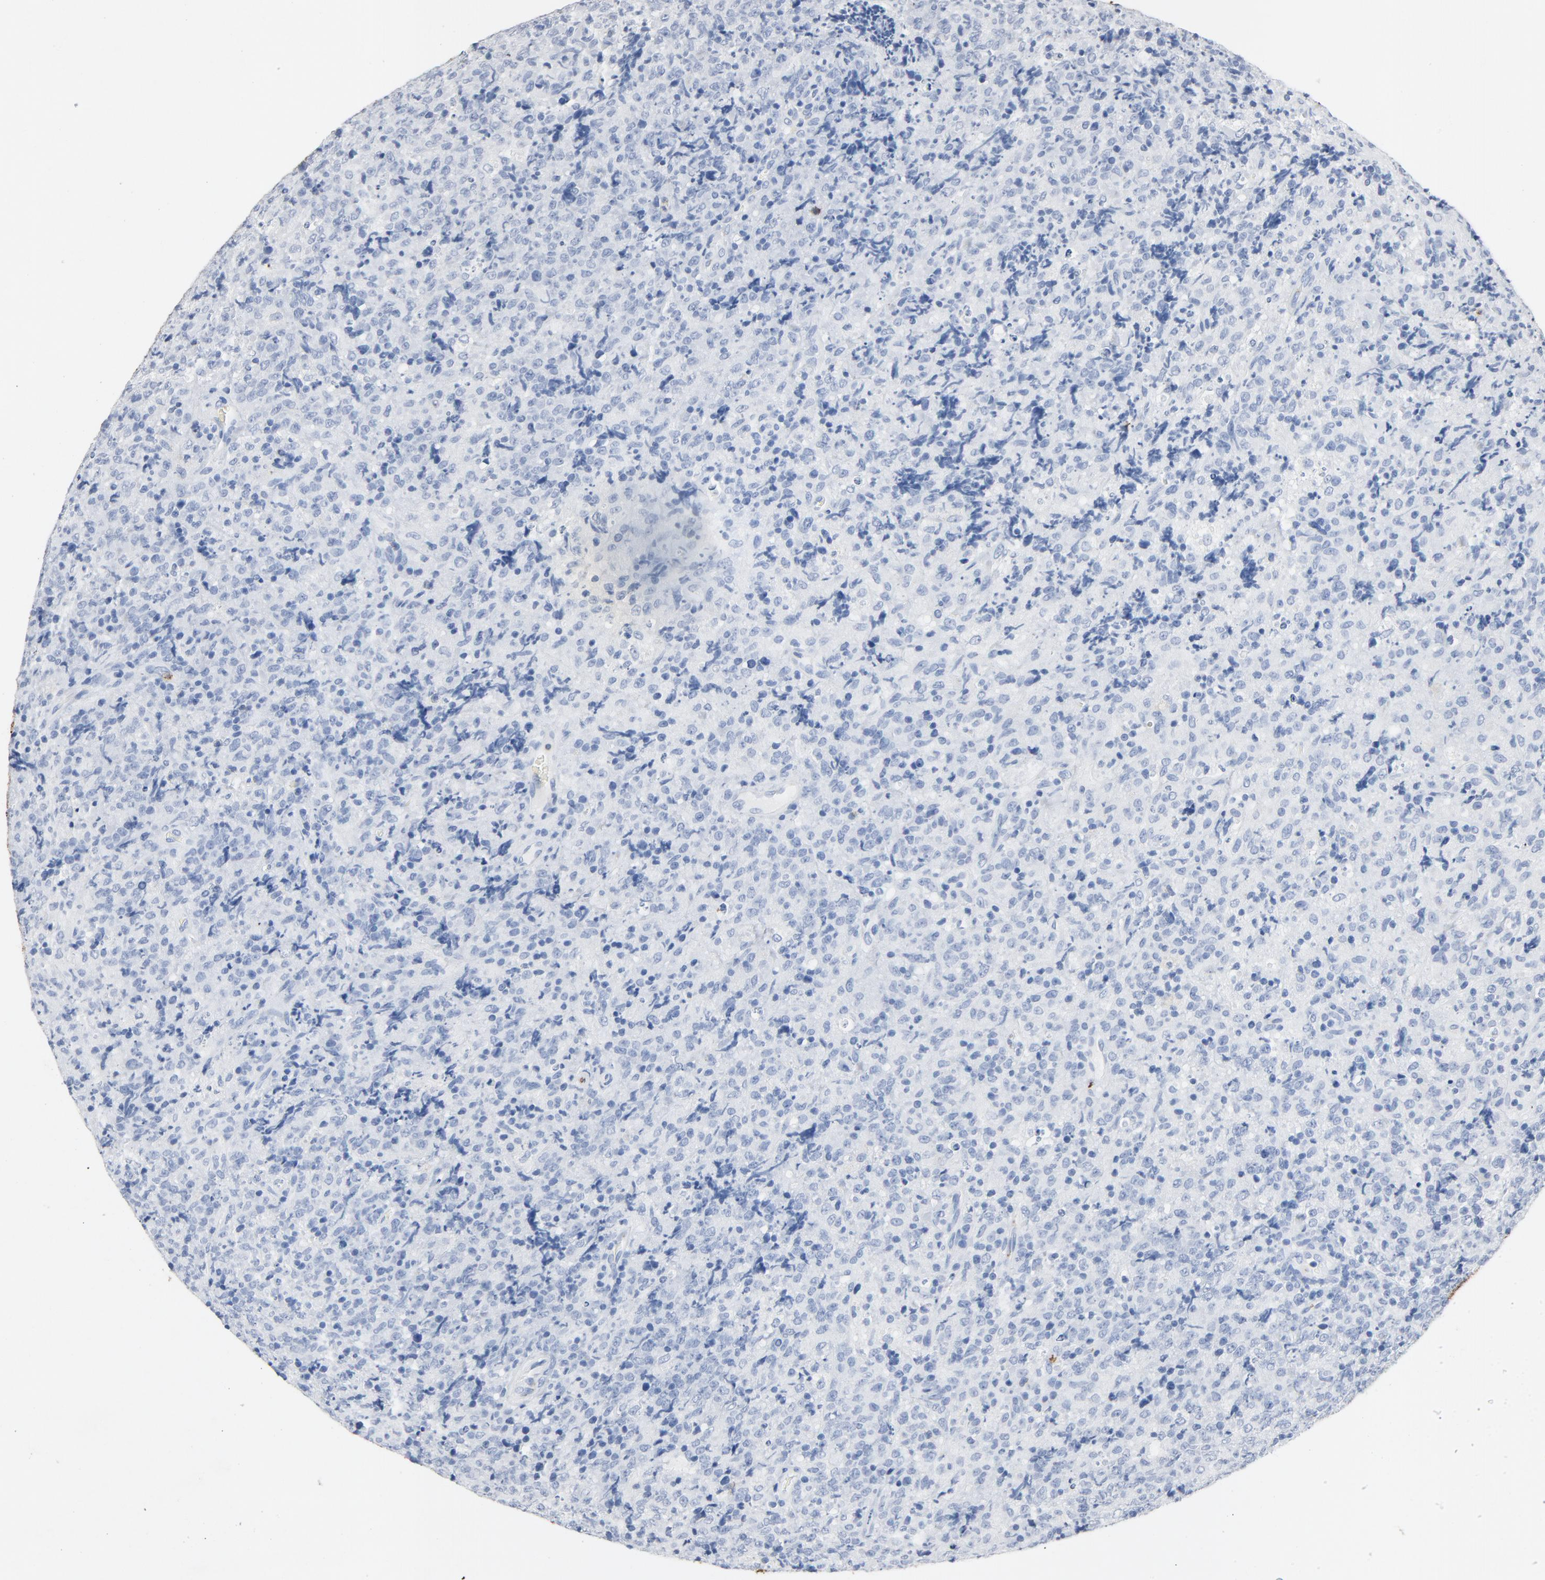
{"staining": {"intensity": "negative", "quantity": "none", "location": "none"}, "tissue": "lymphoma", "cell_type": "Tumor cells", "image_type": "cancer", "snomed": [{"axis": "morphology", "description": "Malignant lymphoma, non-Hodgkin's type, High grade"}, {"axis": "topography", "description": "Tonsil"}], "caption": "Tumor cells show no significant staining in lymphoma.", "gene": "PTPRB", "patient": {"sex": "female", "age": 36}}